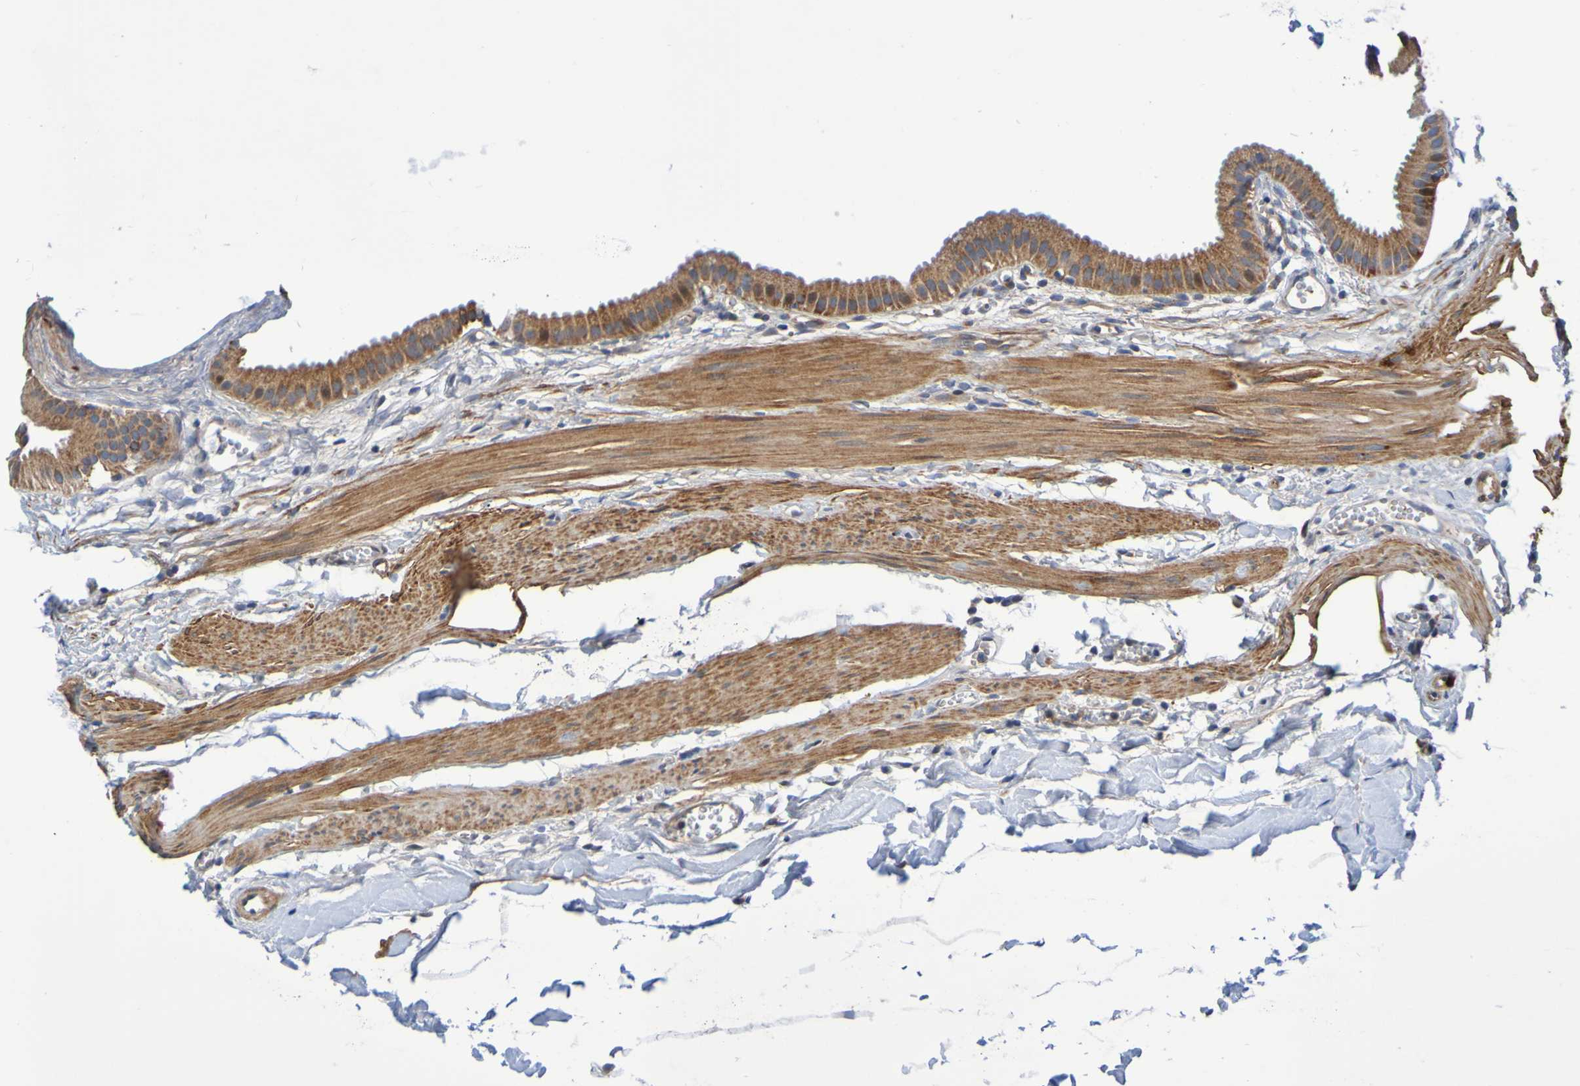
{"staining": {"intensity": "moderate", "quantity": ">75%", "location": "cytoplasmic/membranous"}, "tissue": "gallbladder", "cell_type": "Glandular cells", "image_type": "normal", "snomed": [{"axis": "morphology", "description": "Normal tissue, NOS"}, {"axis": "topography", "description": "Gallbladder"}], "caption": "Immunohistochemistry (IHC) (DAB) staining of normal human gallbladder reveals moderate cytoplasmic/membranous protein staining in approximately >75% of glandular cells.", "gene": "CCDC51", "patient": {"sex": "female", "age": 64}}